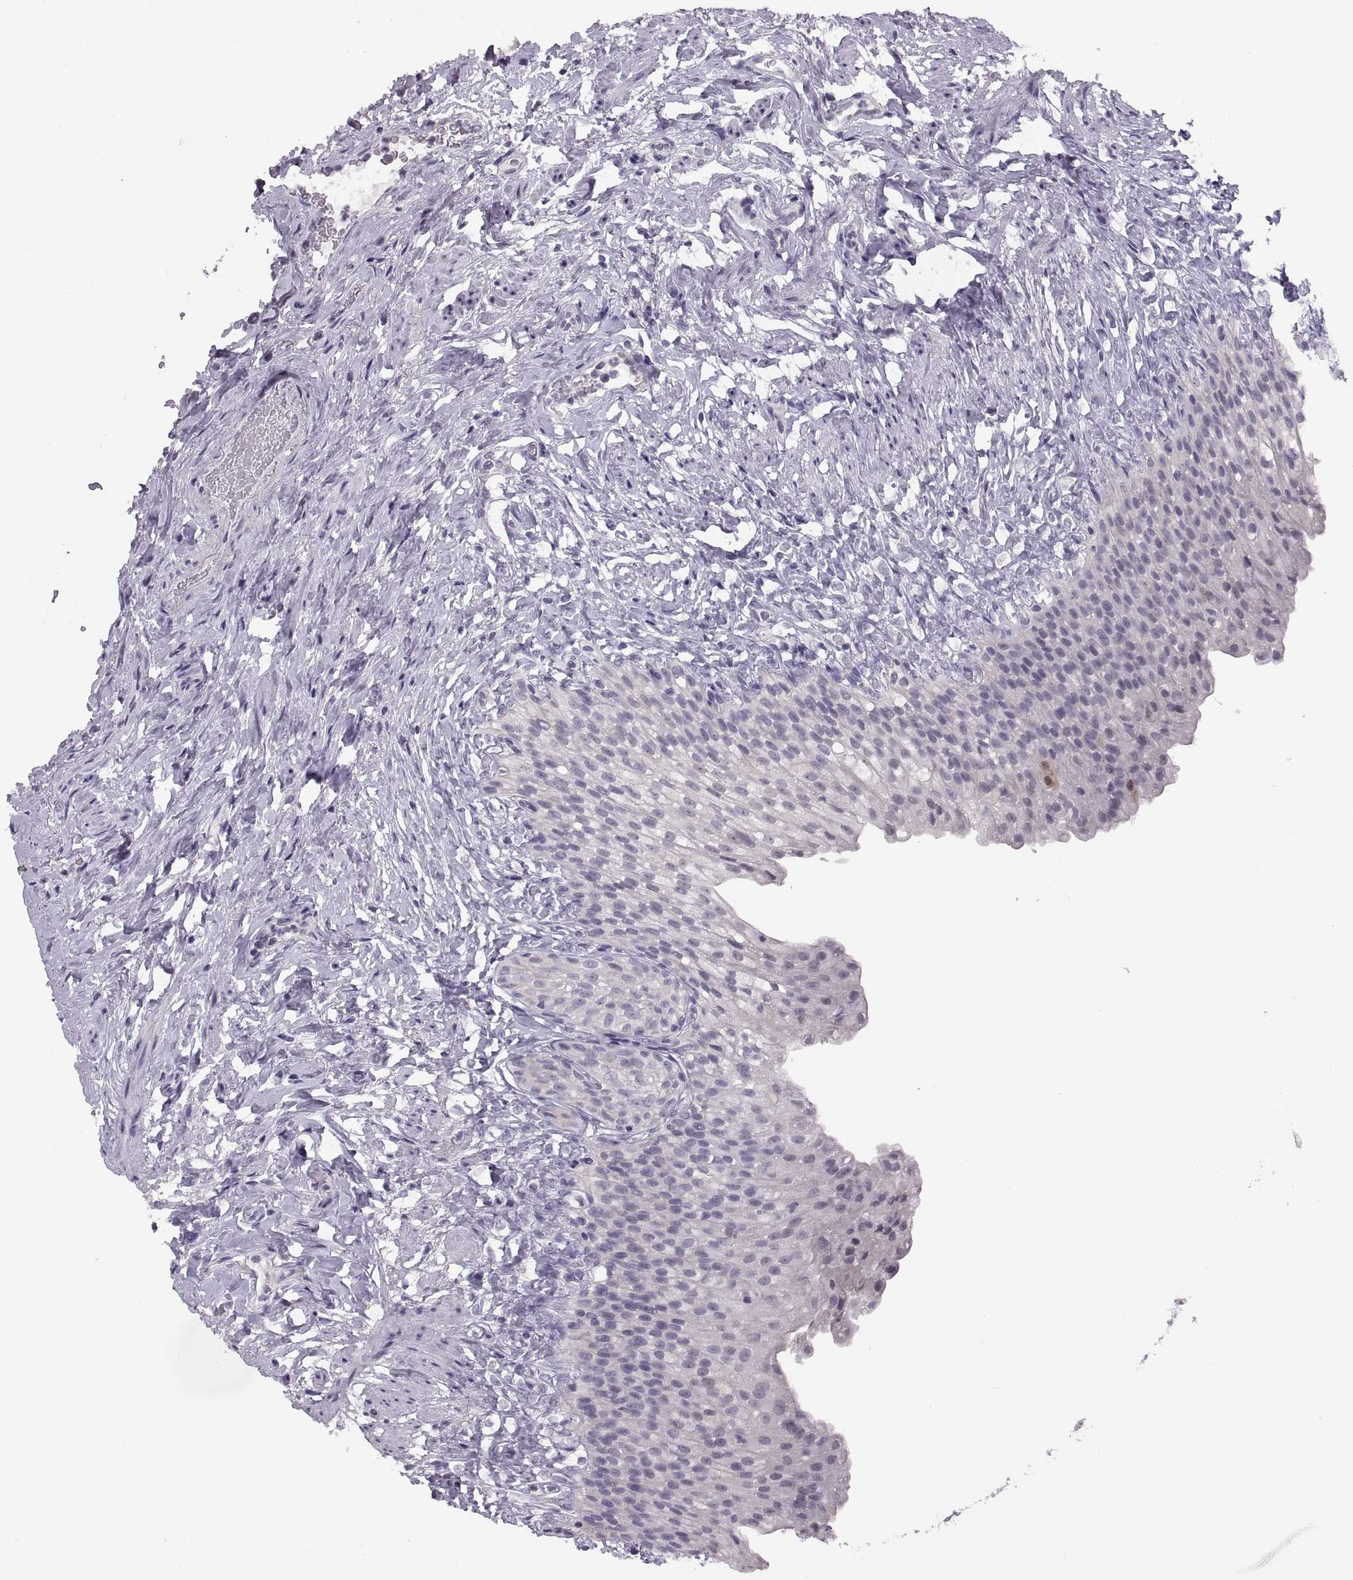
{"staining": {"intensity": "negative", "quantity": "none", "location": "none"}, "tissue": "urinary bladder", "cell_type": "Urothelial cells", "image_type": "normal", "snomed": [{"axis": "morphology", "description": "Normal tissue, NOS"}, {"axis": "topography", "description": "Urinary bladder"}], "caption": "High power microscopy micrograph of an immunohistochemistry (IHC) histopathology image of unremarkable urinary bladder, revealing no significant positivity in urothelial cells. (Brightfield microscopy of DAB immunohistochemistry at high magnification).", "gene": "ADH6", "patient": {"sex": "male", "age": 76}}